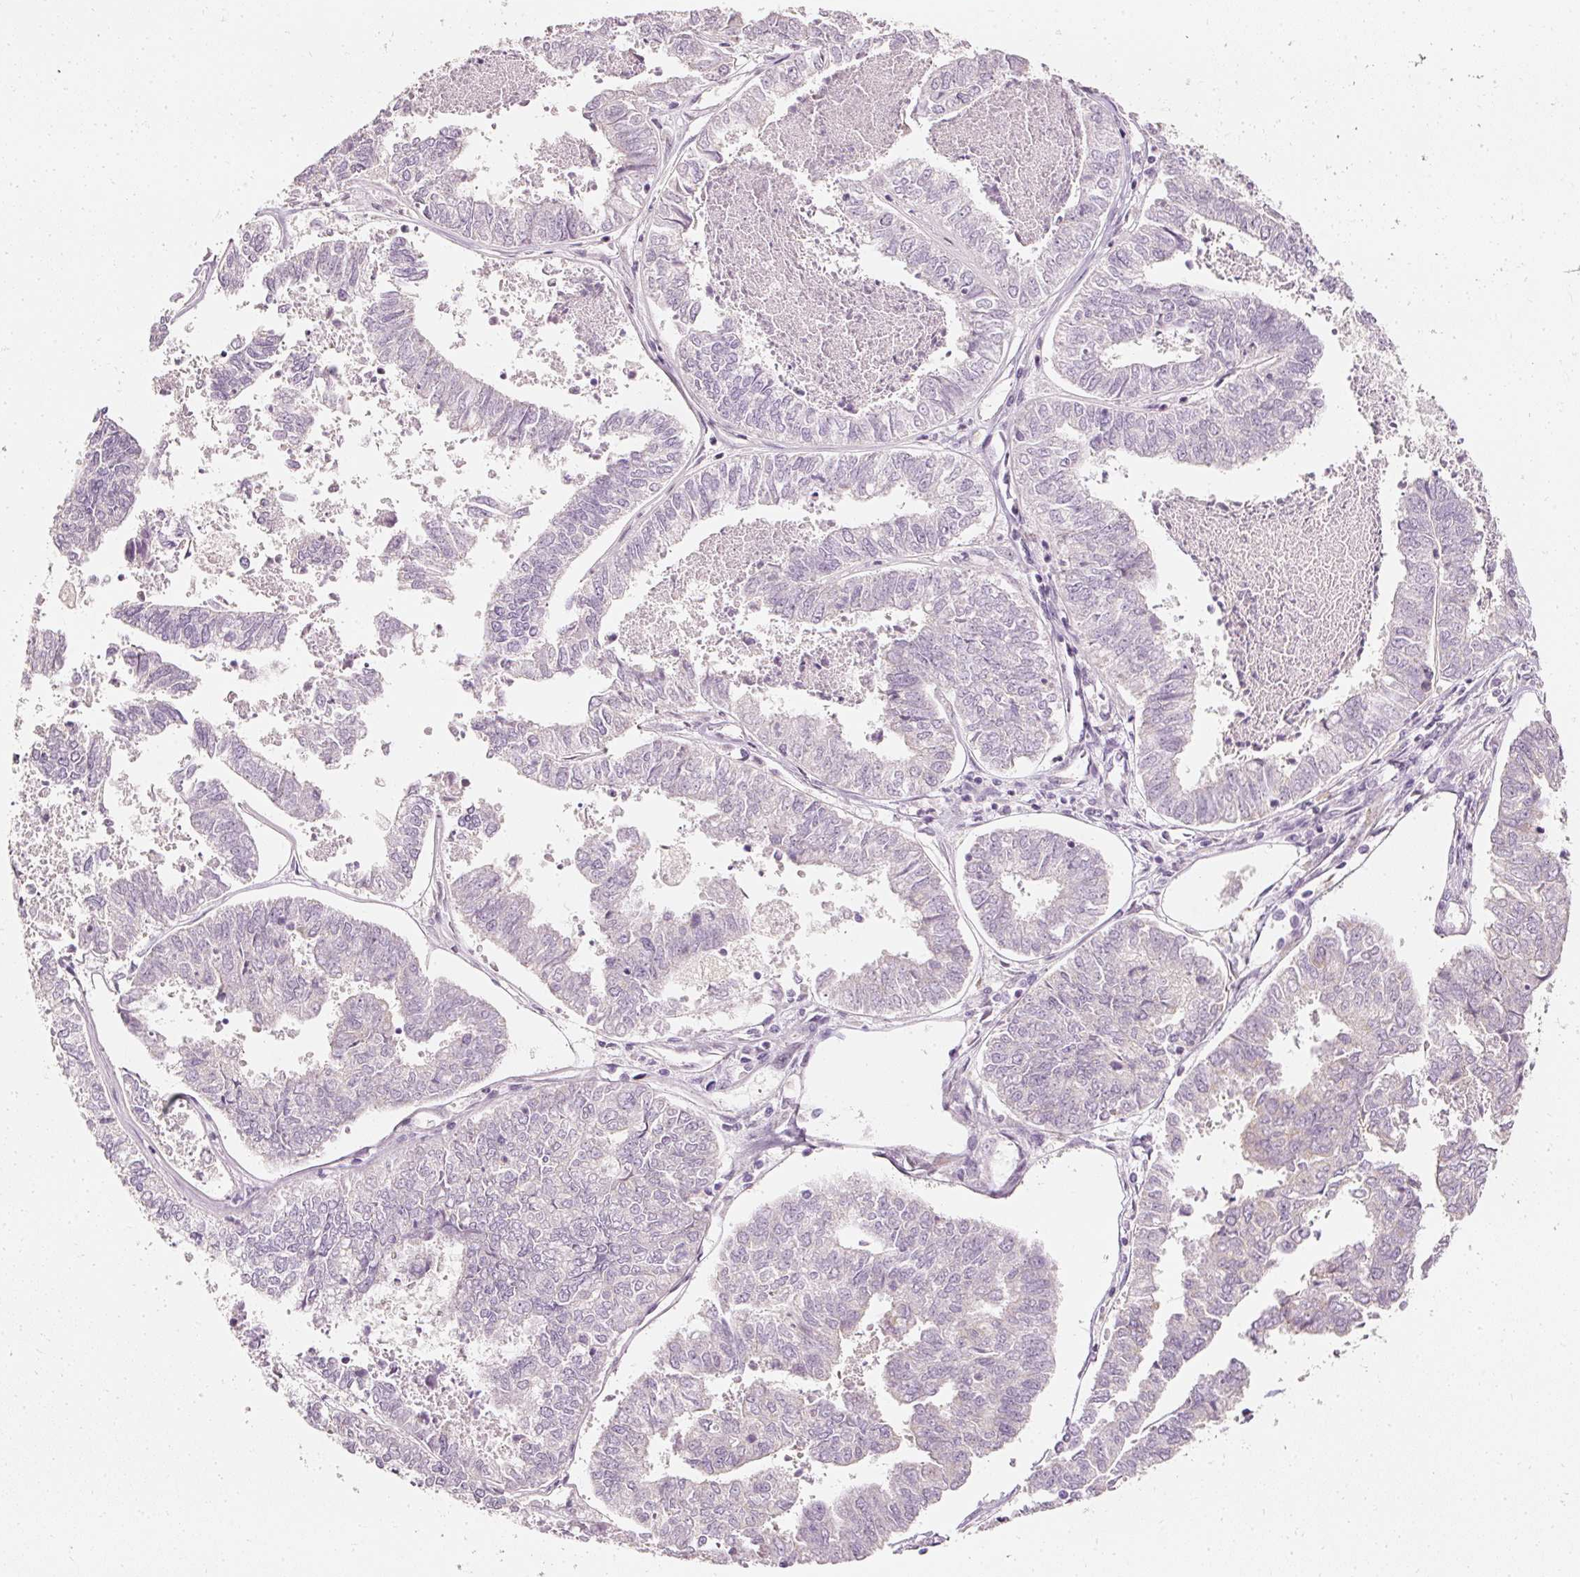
{"staining": {"intensity": "negative", "quantity": "none", "location": "none"}, "tissue": "endometrial cancer", "cell_type": "Tumor cells", "image_type": "cancer", "snomed": [{"axis": "morphology", "description": "Adenocarcinoma, NOS"}, {"axis": "topography", "description": "Endometrium"}], "caption": "IHC of human adenocarcinoma (endometrial) exhibits no expression in tumor cells.", "gene": "ELAVL3", "patient": {"sex": "female", "age": 73}}